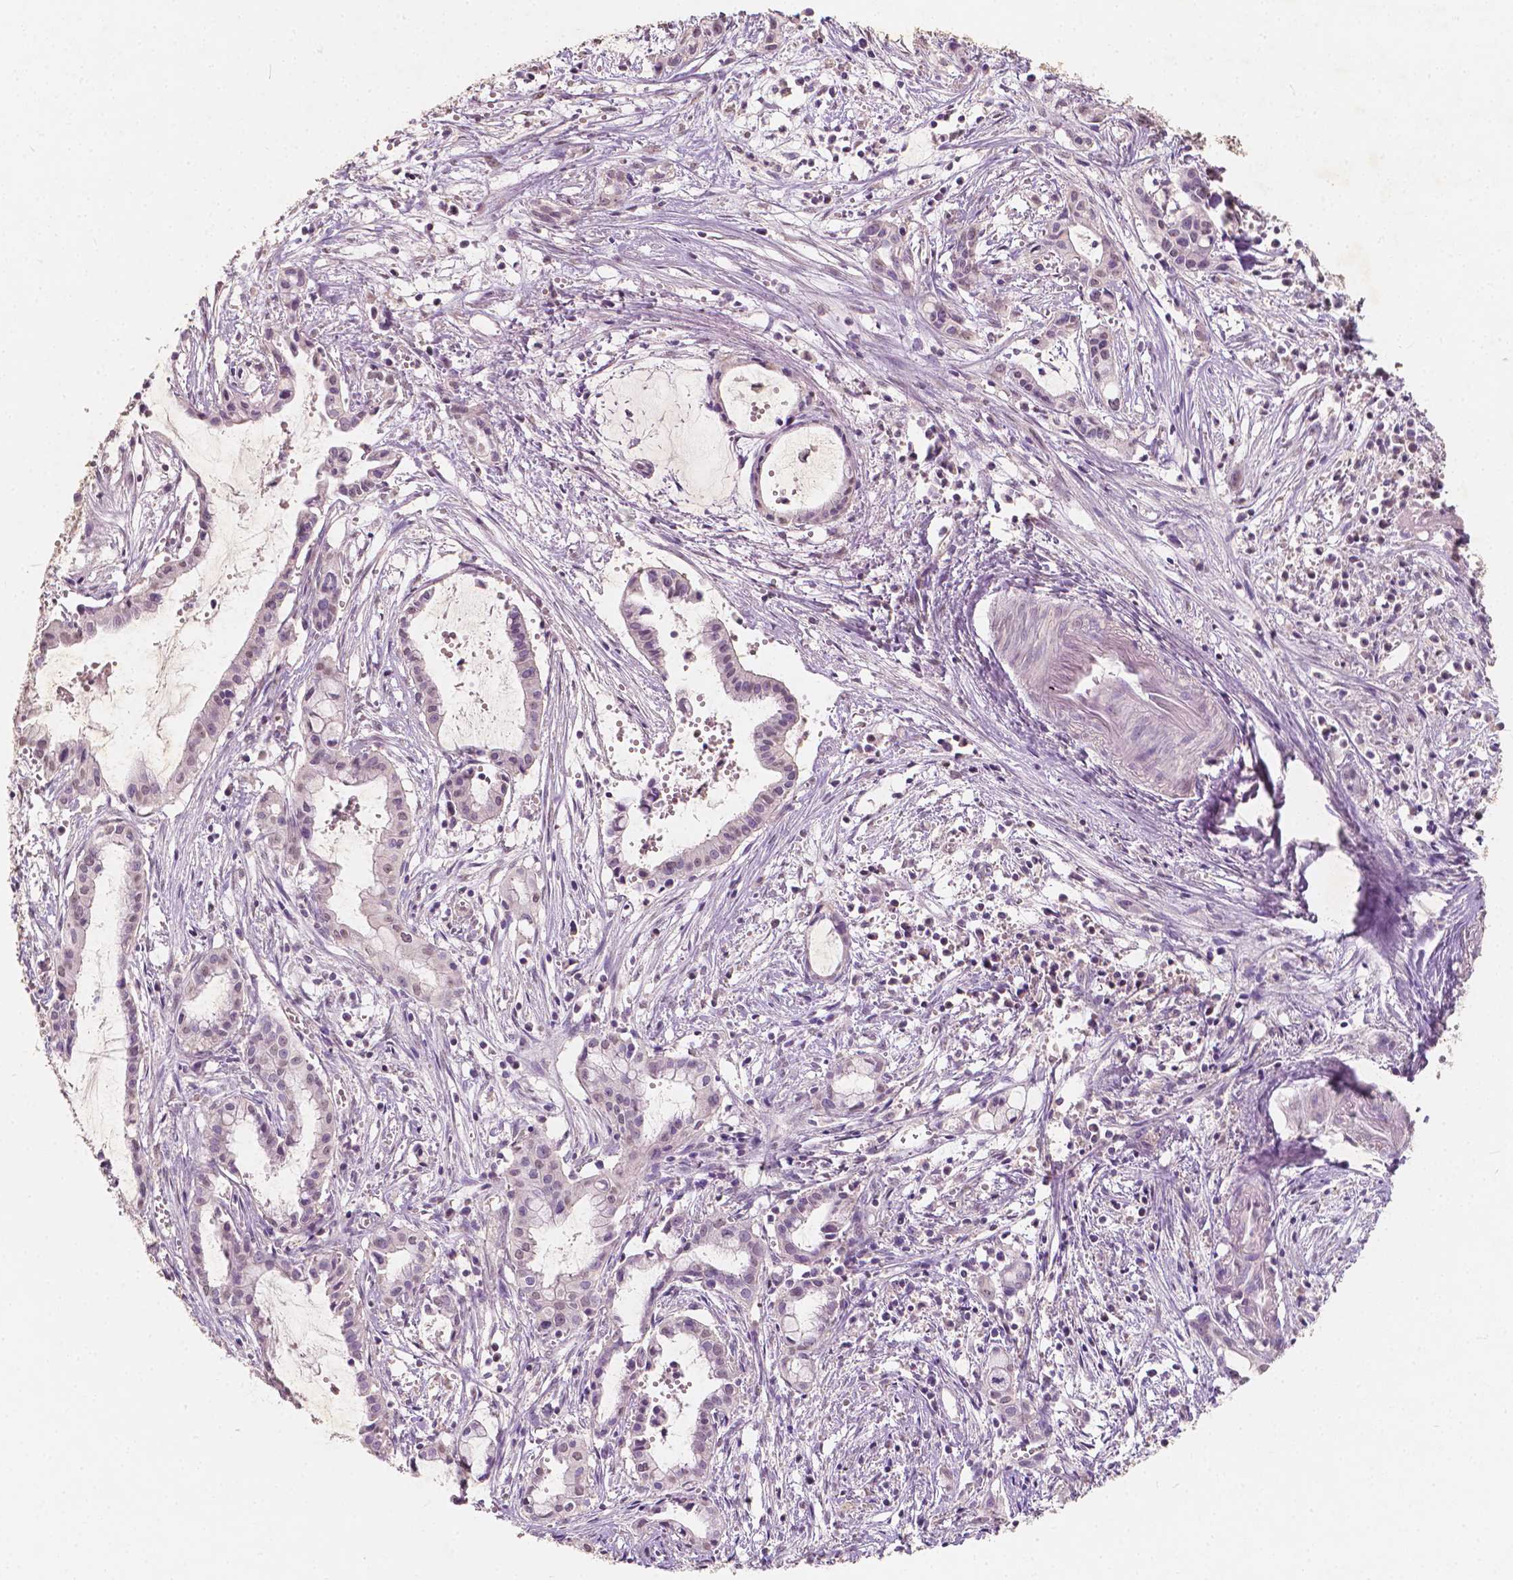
{"staining": {"intensity": "weak", "quantity": "25%-75%", "location": "nuclear"}, "tissue": "pancreatic cancer", "cell_type": "Tumor cells", "image_type": "cancer", "snomed": [{"axis": "morphology", "description": "Adenocarcinoma, NOS"}, {"axis": "topography", "description": "Pancreas"}], "caption": "Protein staining shows weak nuclear expression in about 25%-75% of tumor cells in adenocarcinoma (pancreatic).", "gene": "SOX15", "patient": {"sex": "male", "age": 48}}